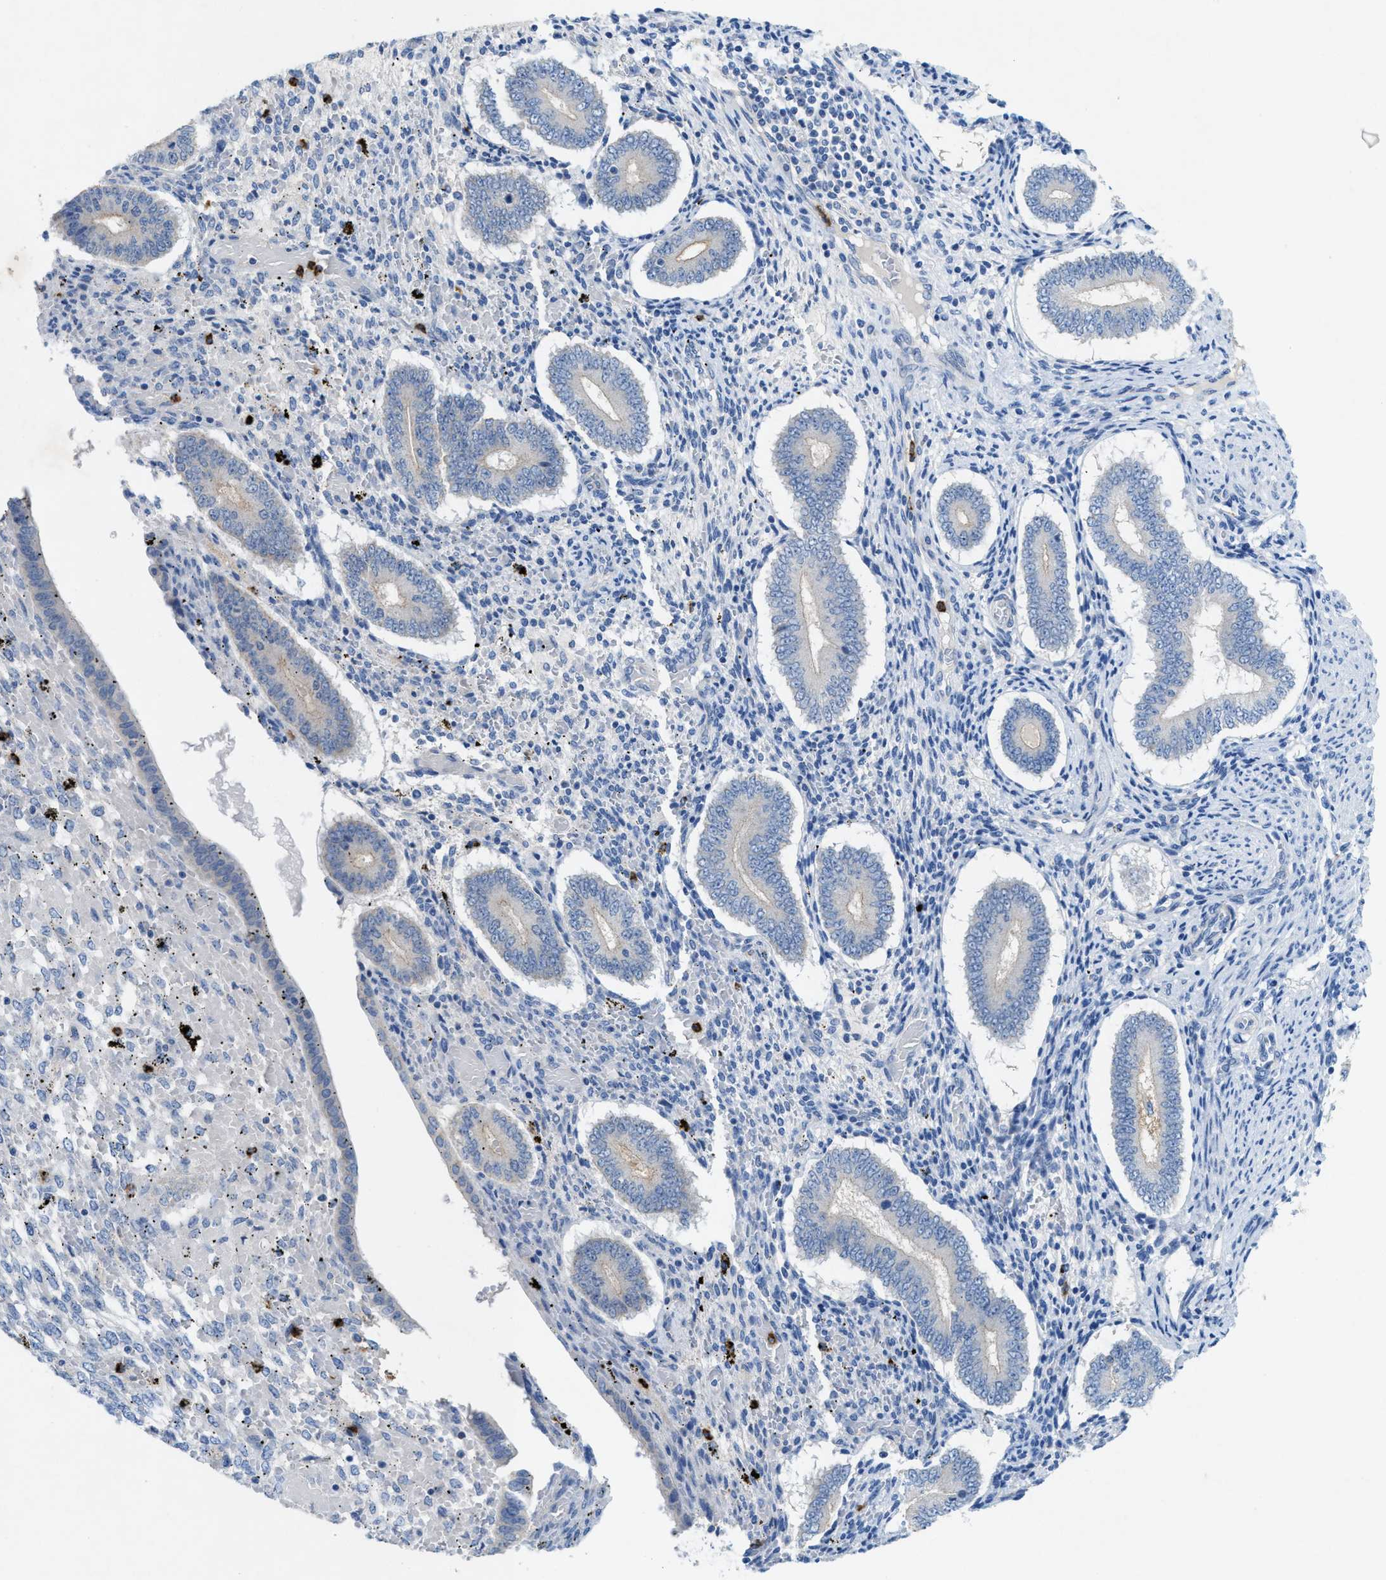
{"staining": {"intensity": "negative", "quantity": "none", "location": "none"}, "tissue": "endometrium", "cell_type": "Cells in endometrial stroma", "image_type": "normal", "snomed": [{"axis": "morphology", "description": "Normal tissue, NOS"}, {"axis": "topography", "description": "Endometrium"}], "caption": "This is an IHC histopathology image of unremarkable human endometrium. There is no positivity in cells in endometrial stroma.", "gene": "CKLF", "patient": {"sex": "female", "age": 42}}